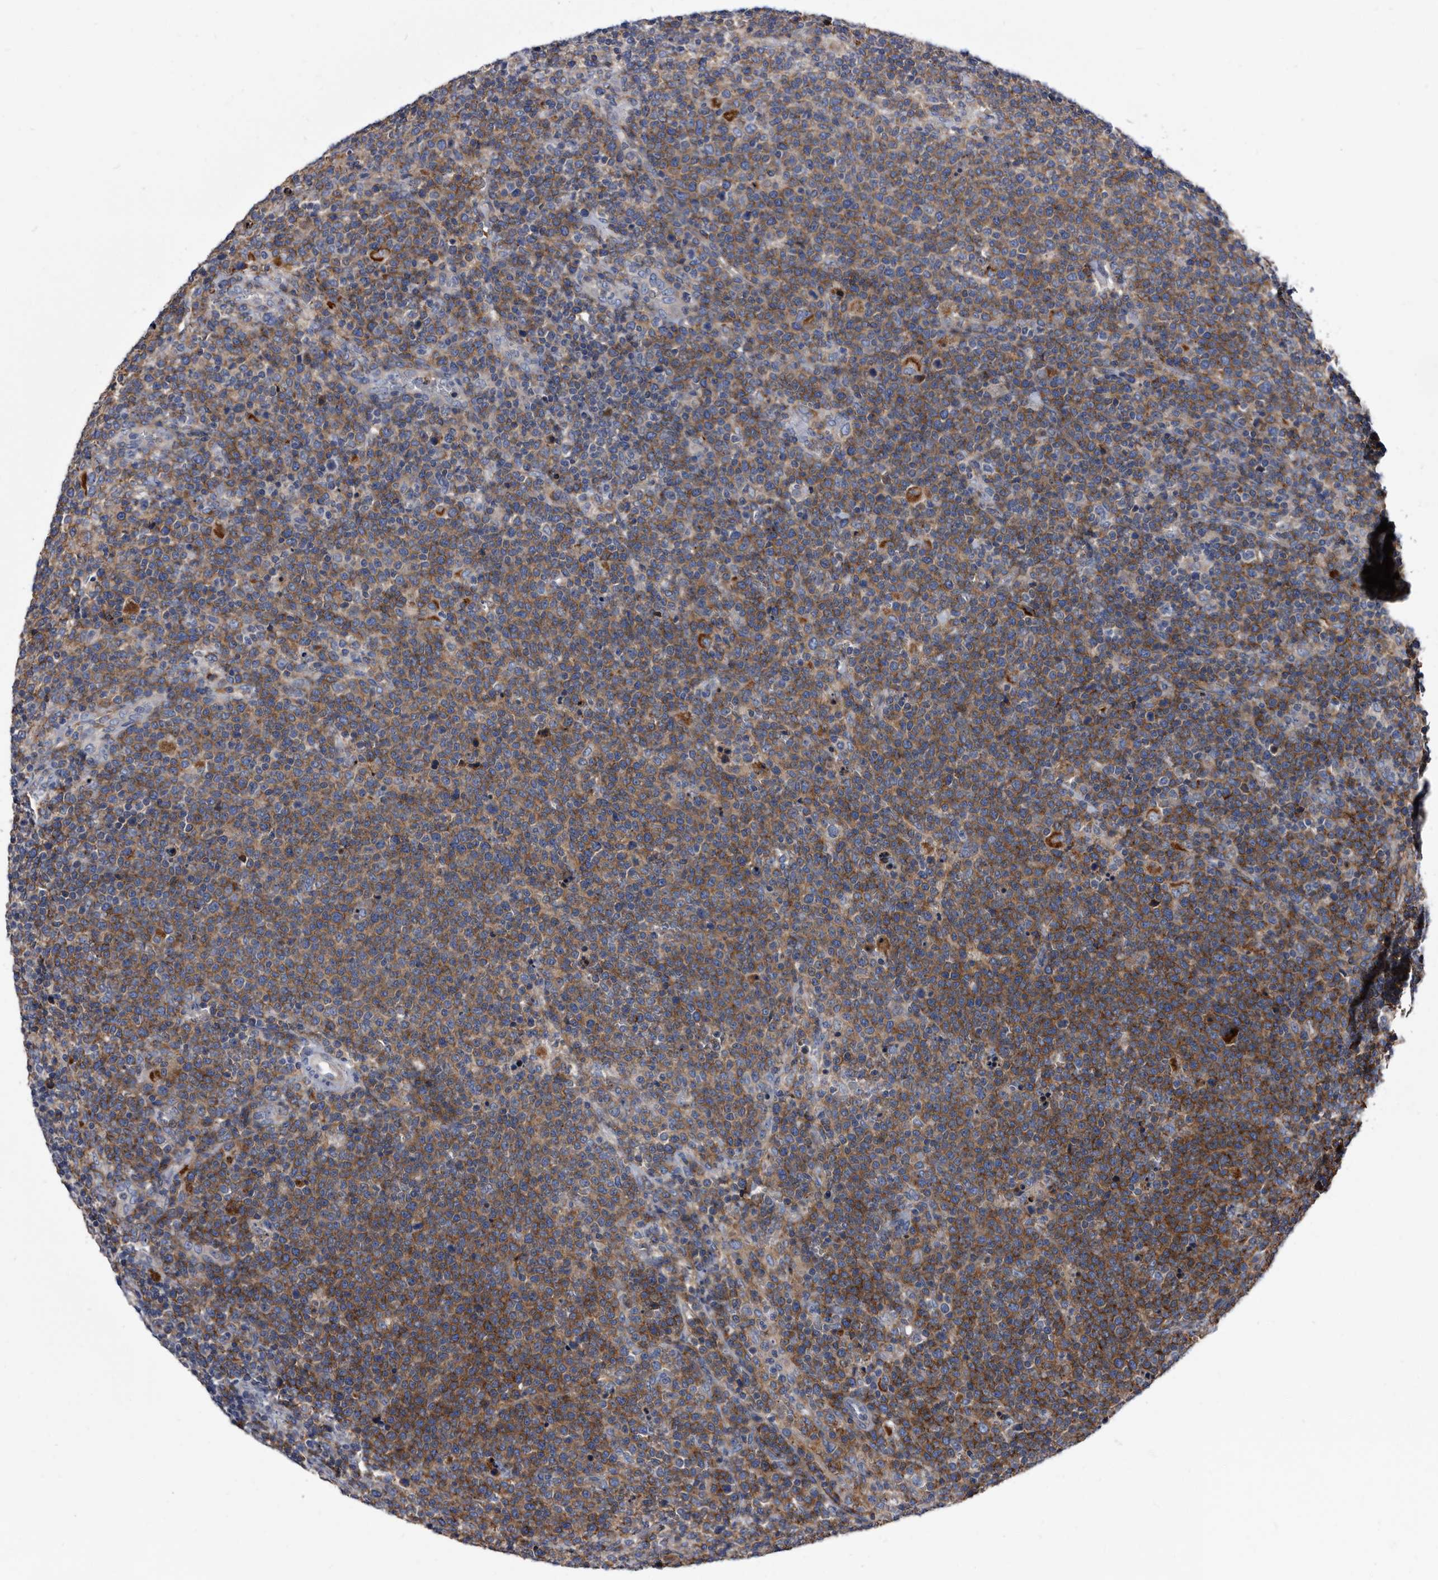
{"staining": {"intensity": "moderate", "quantity": ">75%", "location": "cytoplasmic/membranous"}, "tissue": "lymphoma", "cell_type": "Tumor cells", "image_type": "cancer", "snomed": [{"axis": "morphology", "description": "Malignant lymphoma, non-Hodgkin's type, High grade"}, {"axis": "topography", "description": "Lymph node"}], "caption": "Protein staining reveals moderate cytoplasmic/membranous staining in approximately >75% of tumor cells in lymphoma.", "gene": "DTNBP1", "patient": {"sex": "male", "age": 61}}